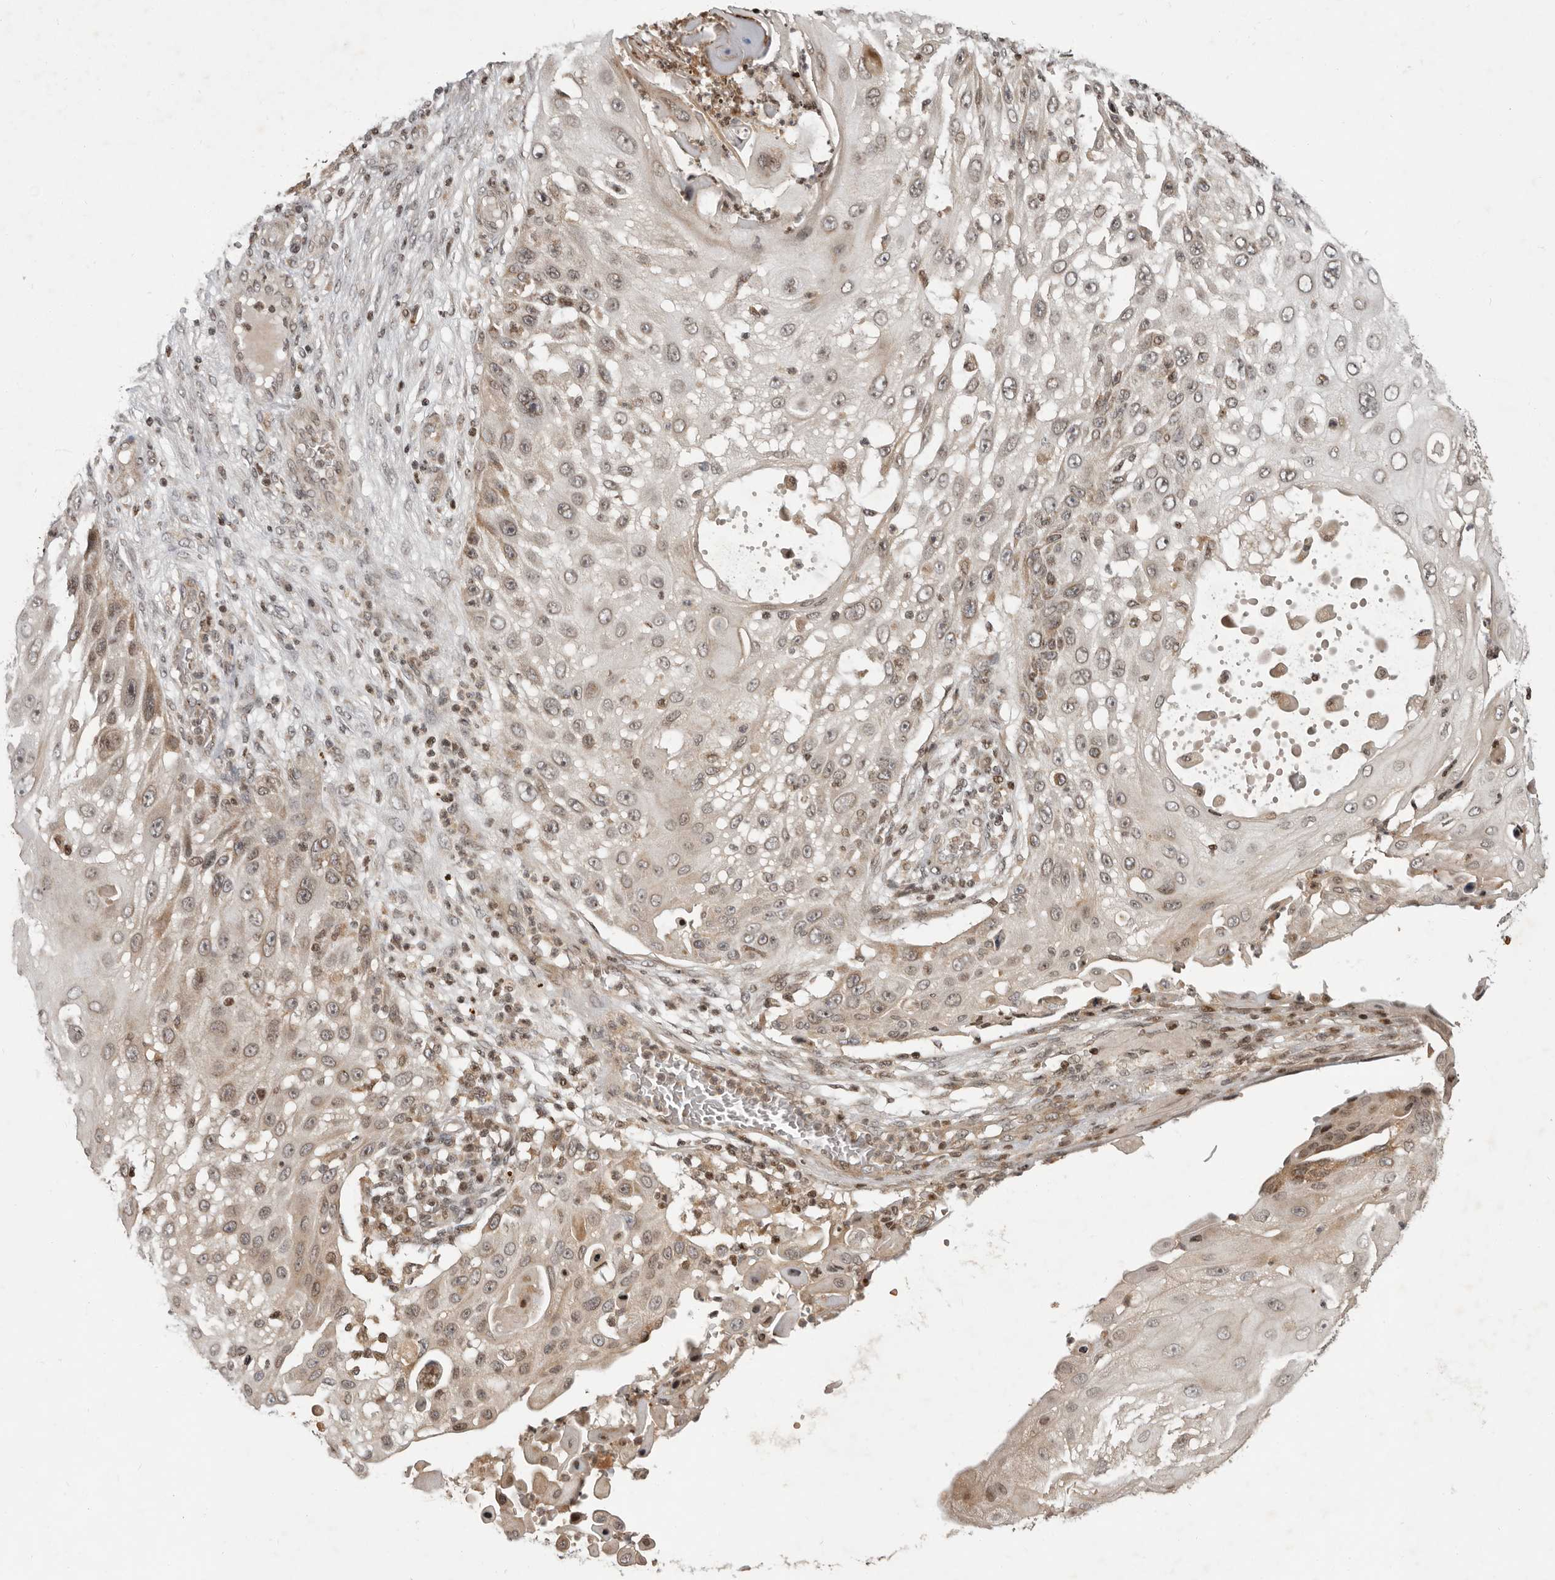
{"staining": {"intensity": "weak", "quantity": ">75%", "location": "nuclear"}, "tissue": "skin cancer", "cell_type": "Tumor cells", "image_type": "cancer", "snomed": [{"axis": "morphology", "description": "Squamous cell carcinoma, NOS"}, {"axis": "topography", "description": "Skin"}], "caption": "Human squamous cell carcinoma (skin) stained for a protein (brown) reveals weak nuclear positive staining in approximately >75% of tumor cells.", "gene": "RABIF", "patient": {"sex": "female", "age": 44}}